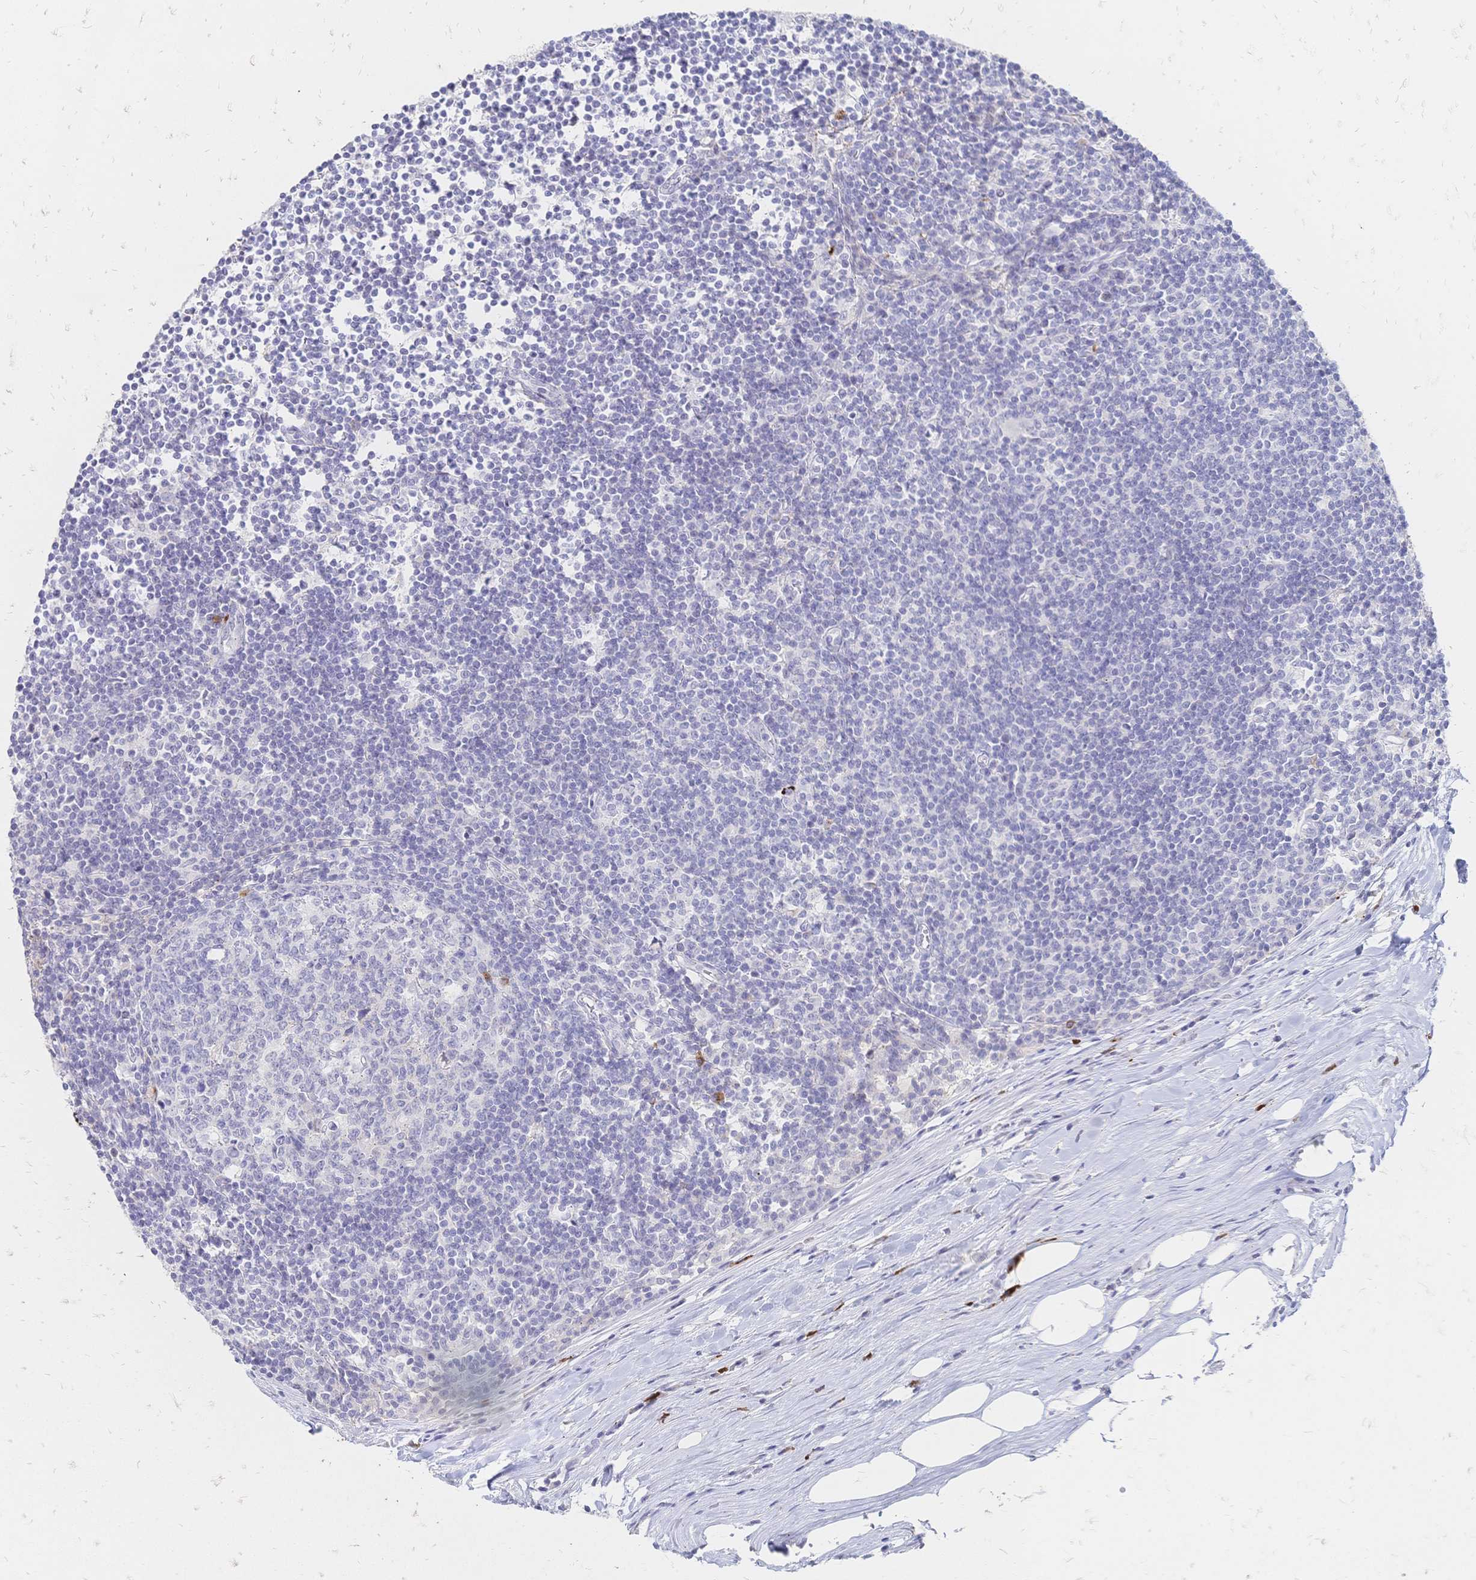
{"staining": {"intensity": "negative", "quantity": "none", "location": "none"}, "tissue": "lymph node", "cell_type": "Germinal center cells", "image_type": "normal", "snomed": [{"axis": "morphology", "description": "Normal tissue, NOS"}, {"axis": "topography", "description": "Lymph node"}], "caption": "Germinal center cells show no significant staining in unremarkable lymph node. Nuclei are stained in blue.", "gene": "PSORS1C2", "patient": {"sex": "male", "age": 67}}